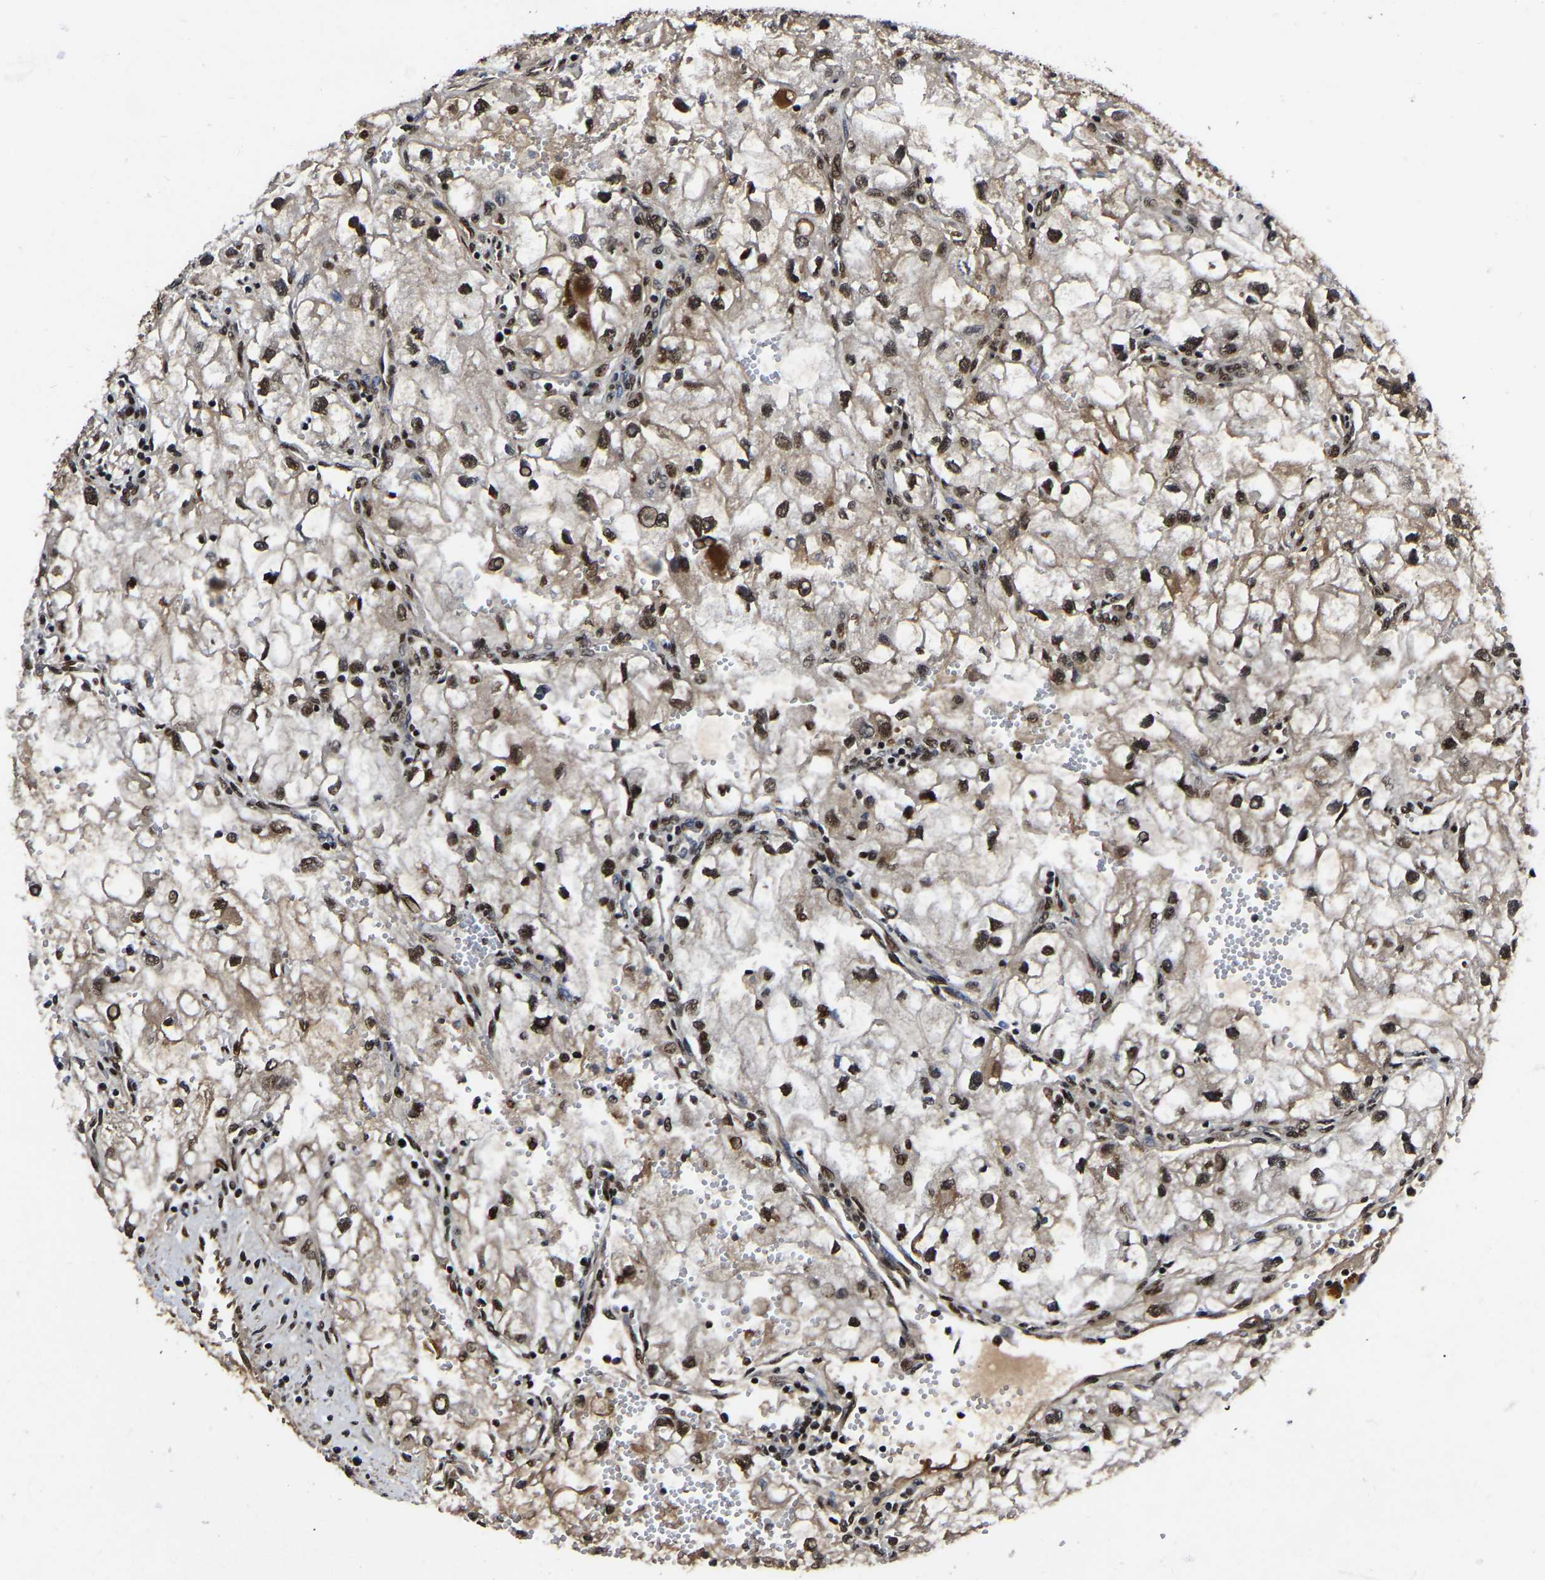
{"staining": {"intensity": "strong", "quantity": ">75%", "location": "cytoplasmic/membranous,nuclear"}, "tissue": "renal cancer", "cell_type": "Tumor cells", "image_type": "cancer", "snomed": [{"axis": "morphology", "description": "Adenocarcinoma, NOS"}, {"axis": "topography", "description": "Kidney"}], "caption": "IHC staining of renal cancer, which displays high levels of strong cytoplasmic/membranous and nuclear staining in about >75% of tumor cells indicating strong cytoplasmic/membranous and nuclear protein positivity. The staining was performed using DAB (brown) for protein detection and nuclei were counterstained in hematoxylin (blue).", "gene": "TRIM35", "patient": {"sex": "female", "age": 70}}